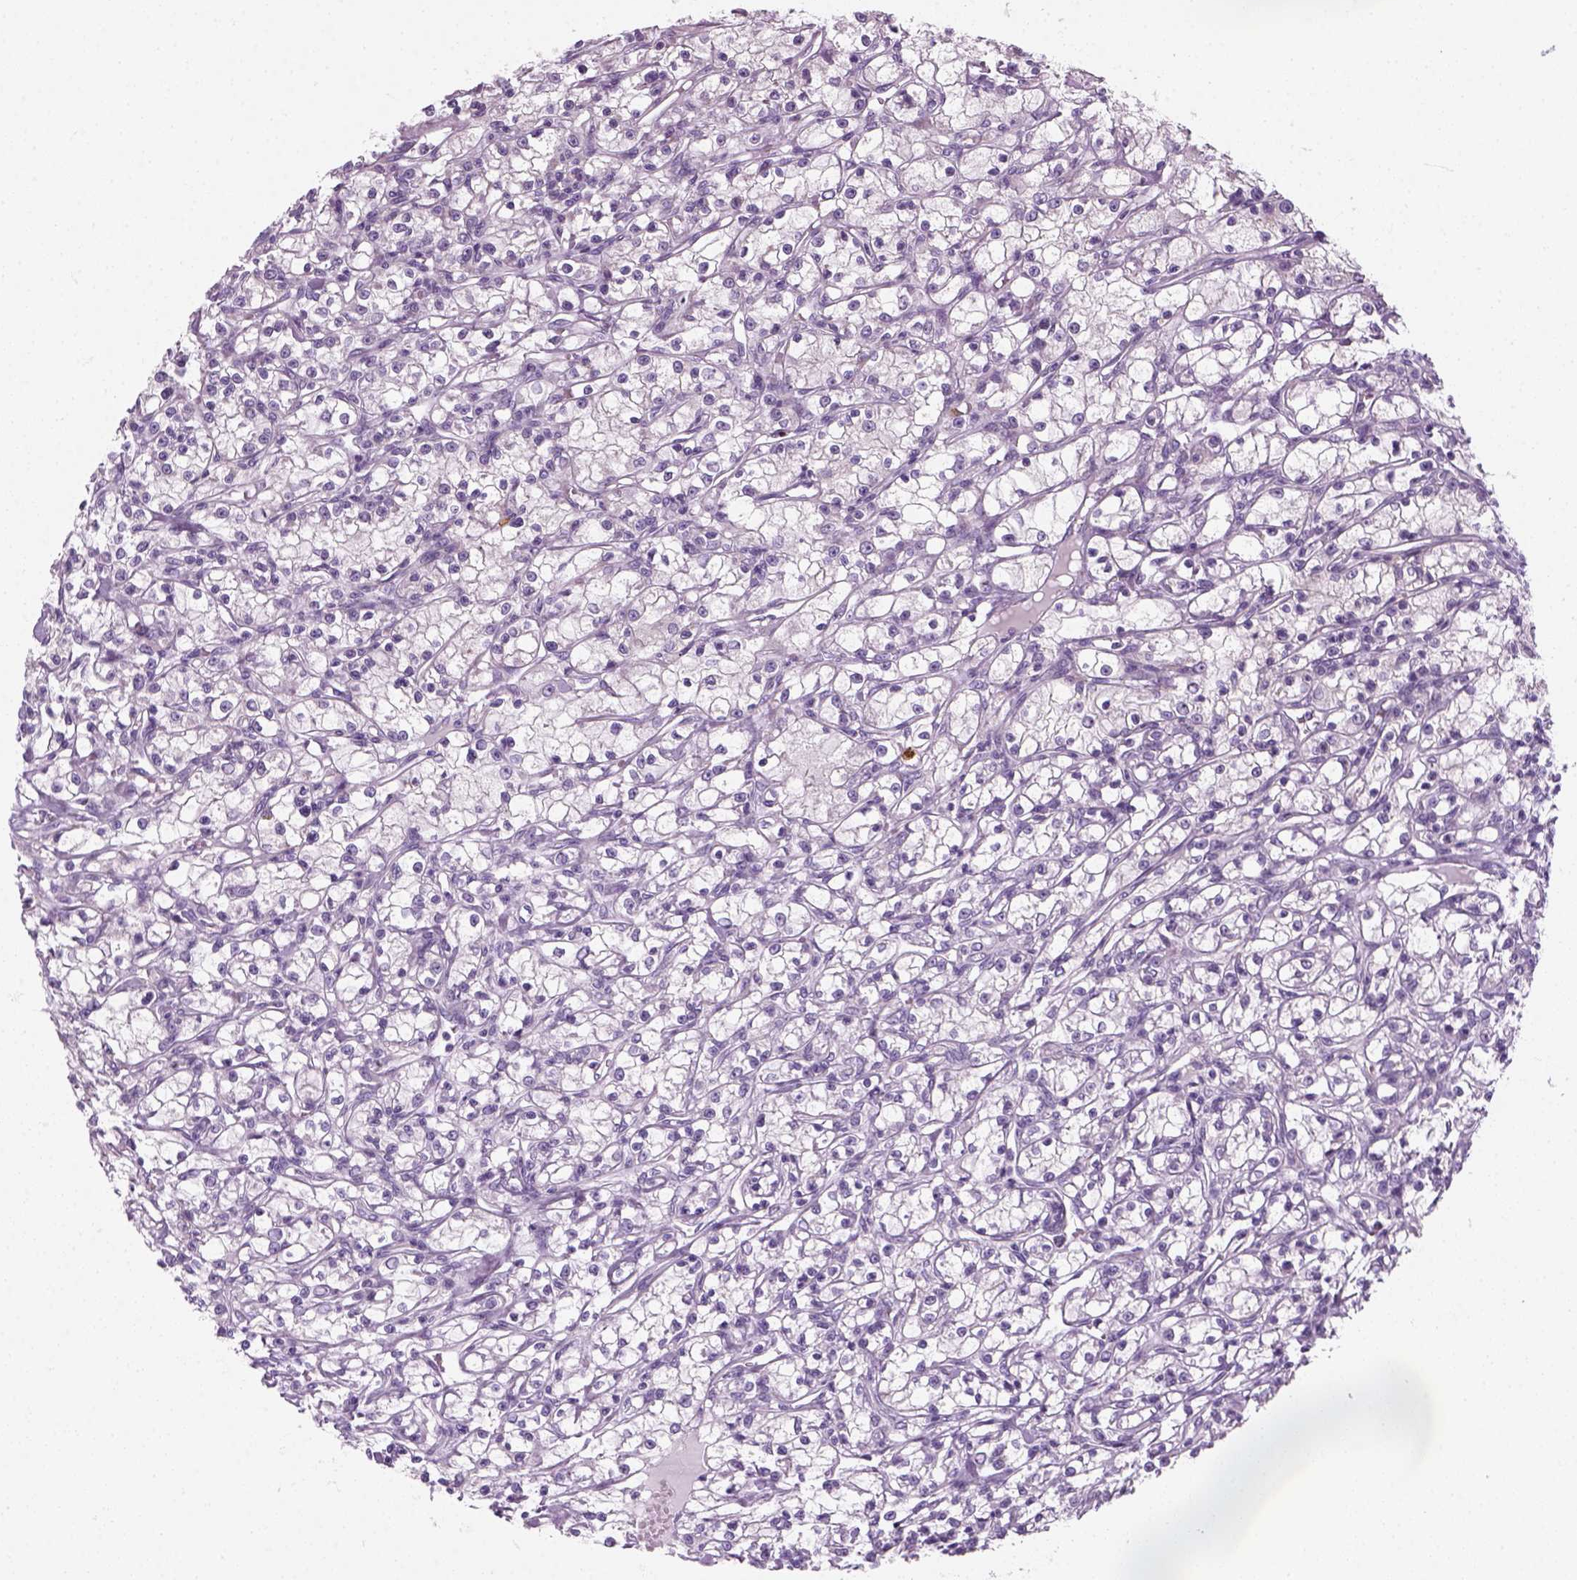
{"staining": {"intensity": "negative", "quantity": "none", "location": "none"}, "tissue": "renal cancer", "cell_type": "Tumor cells", "image_type": "cancer", "snomed": [{"axis": "morphology", "description": "Adenocarcinoma, NOS"}, {"axis": "topography", "description": "Kidney"}], "caption": "An image of renal cancer stained for a protein demonstrates no brown staining in tumor cells. (Stains: DAB (3,3'-diaminobenzidine) IHC with hematoxylin counter stain, Microscopy: brightfield microscopy at high magnification).", "gene": "IL4", "patient": {"sex": "female", "age": 59}}